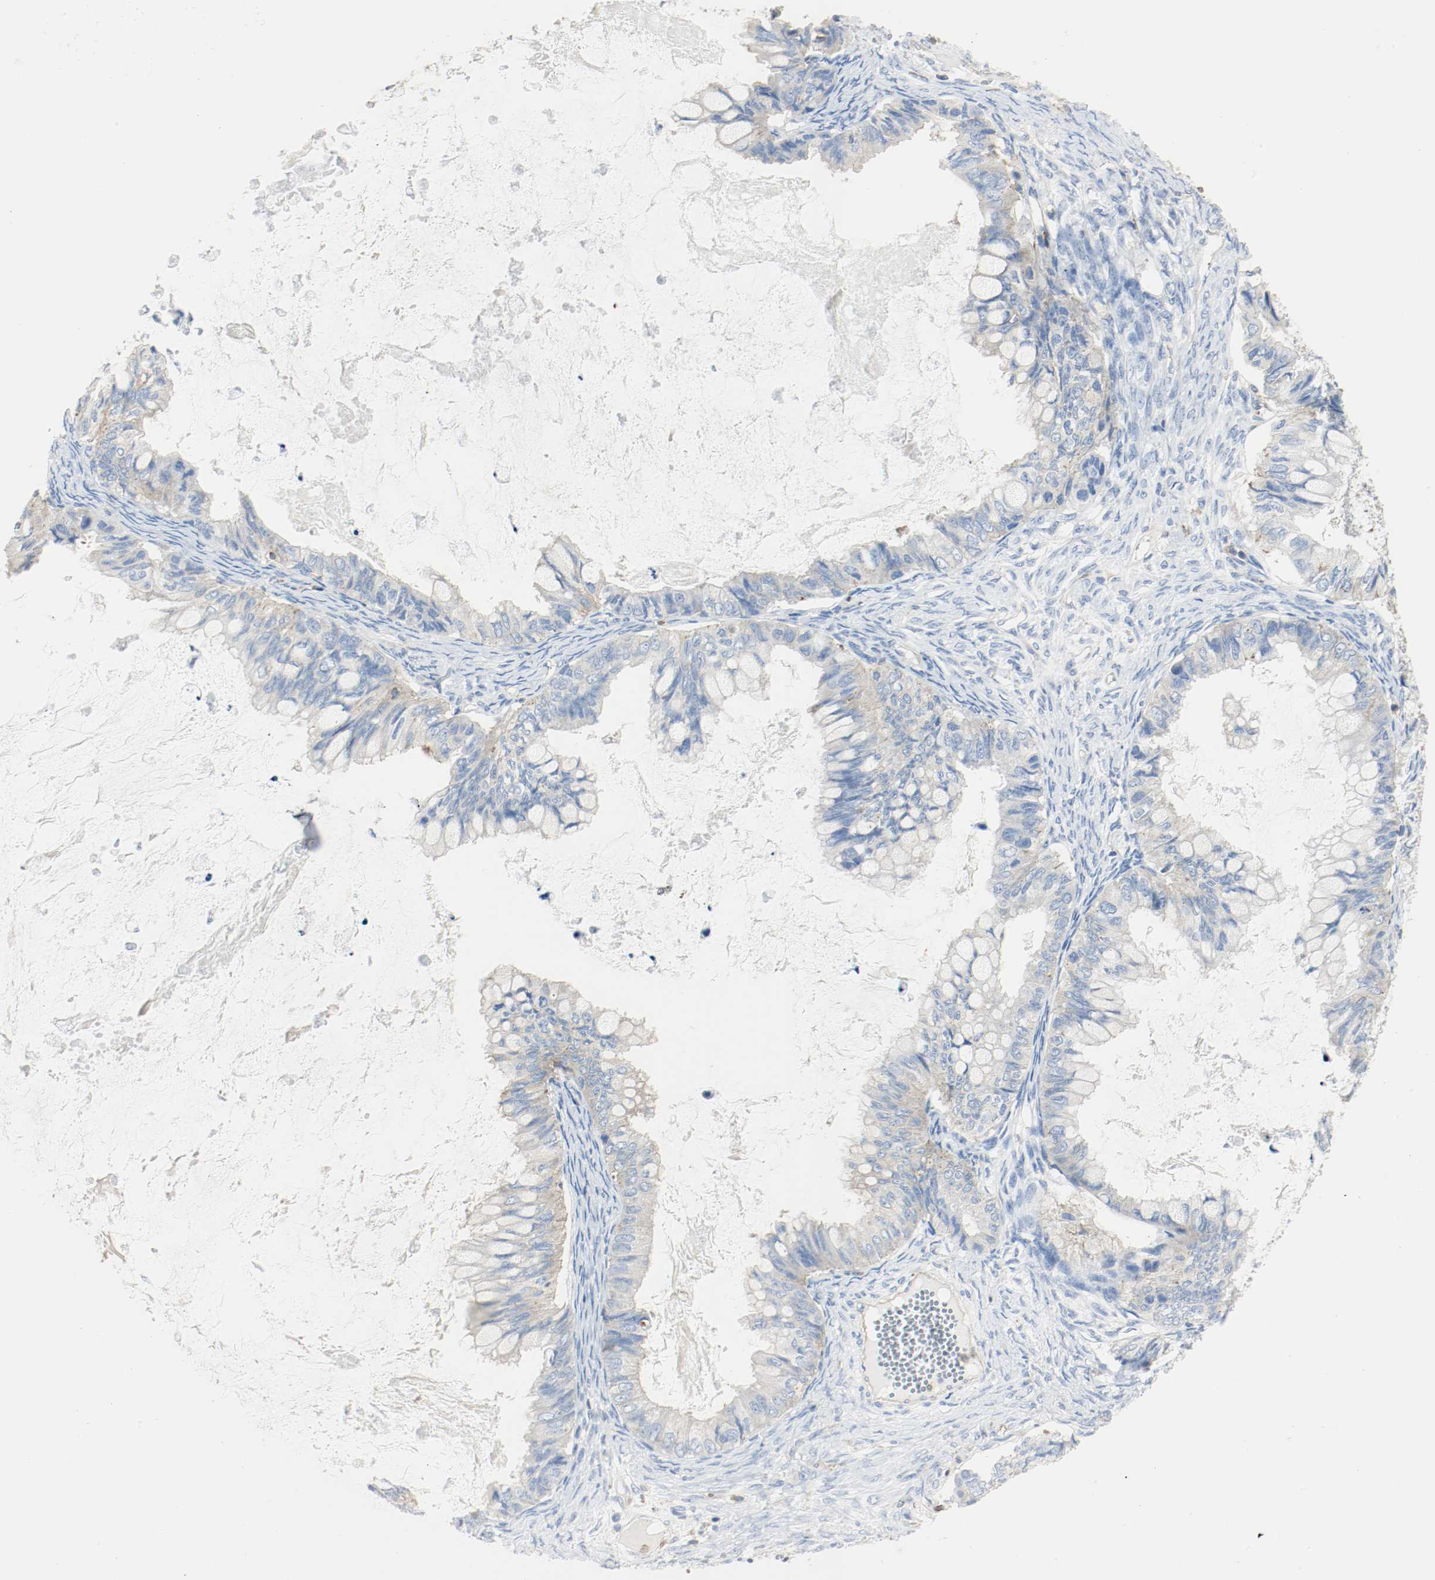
{"staining": {"intensity": "weak", "quantity": "25%-75%", "location": "cytoplasmic/membranous"}, "tissue": "ovarian cancer", "cell_type": "Tumor cells", "image_type": "cancer", "snomed": [{"axis": "morphology", "description": "Cystadenocarcinoma, mucinous, NOS"}, {"axis": "topography", "description": "Ovary"}], "caption": "A brown stain highlights weak cytoplasmic/membranous positivity of a protein in human ovarian cancer (mucinous cystadenocarcinoma) tumor cells.", "gene": "ARPC1B", "patient": {"sex": "female", "age": 80}}